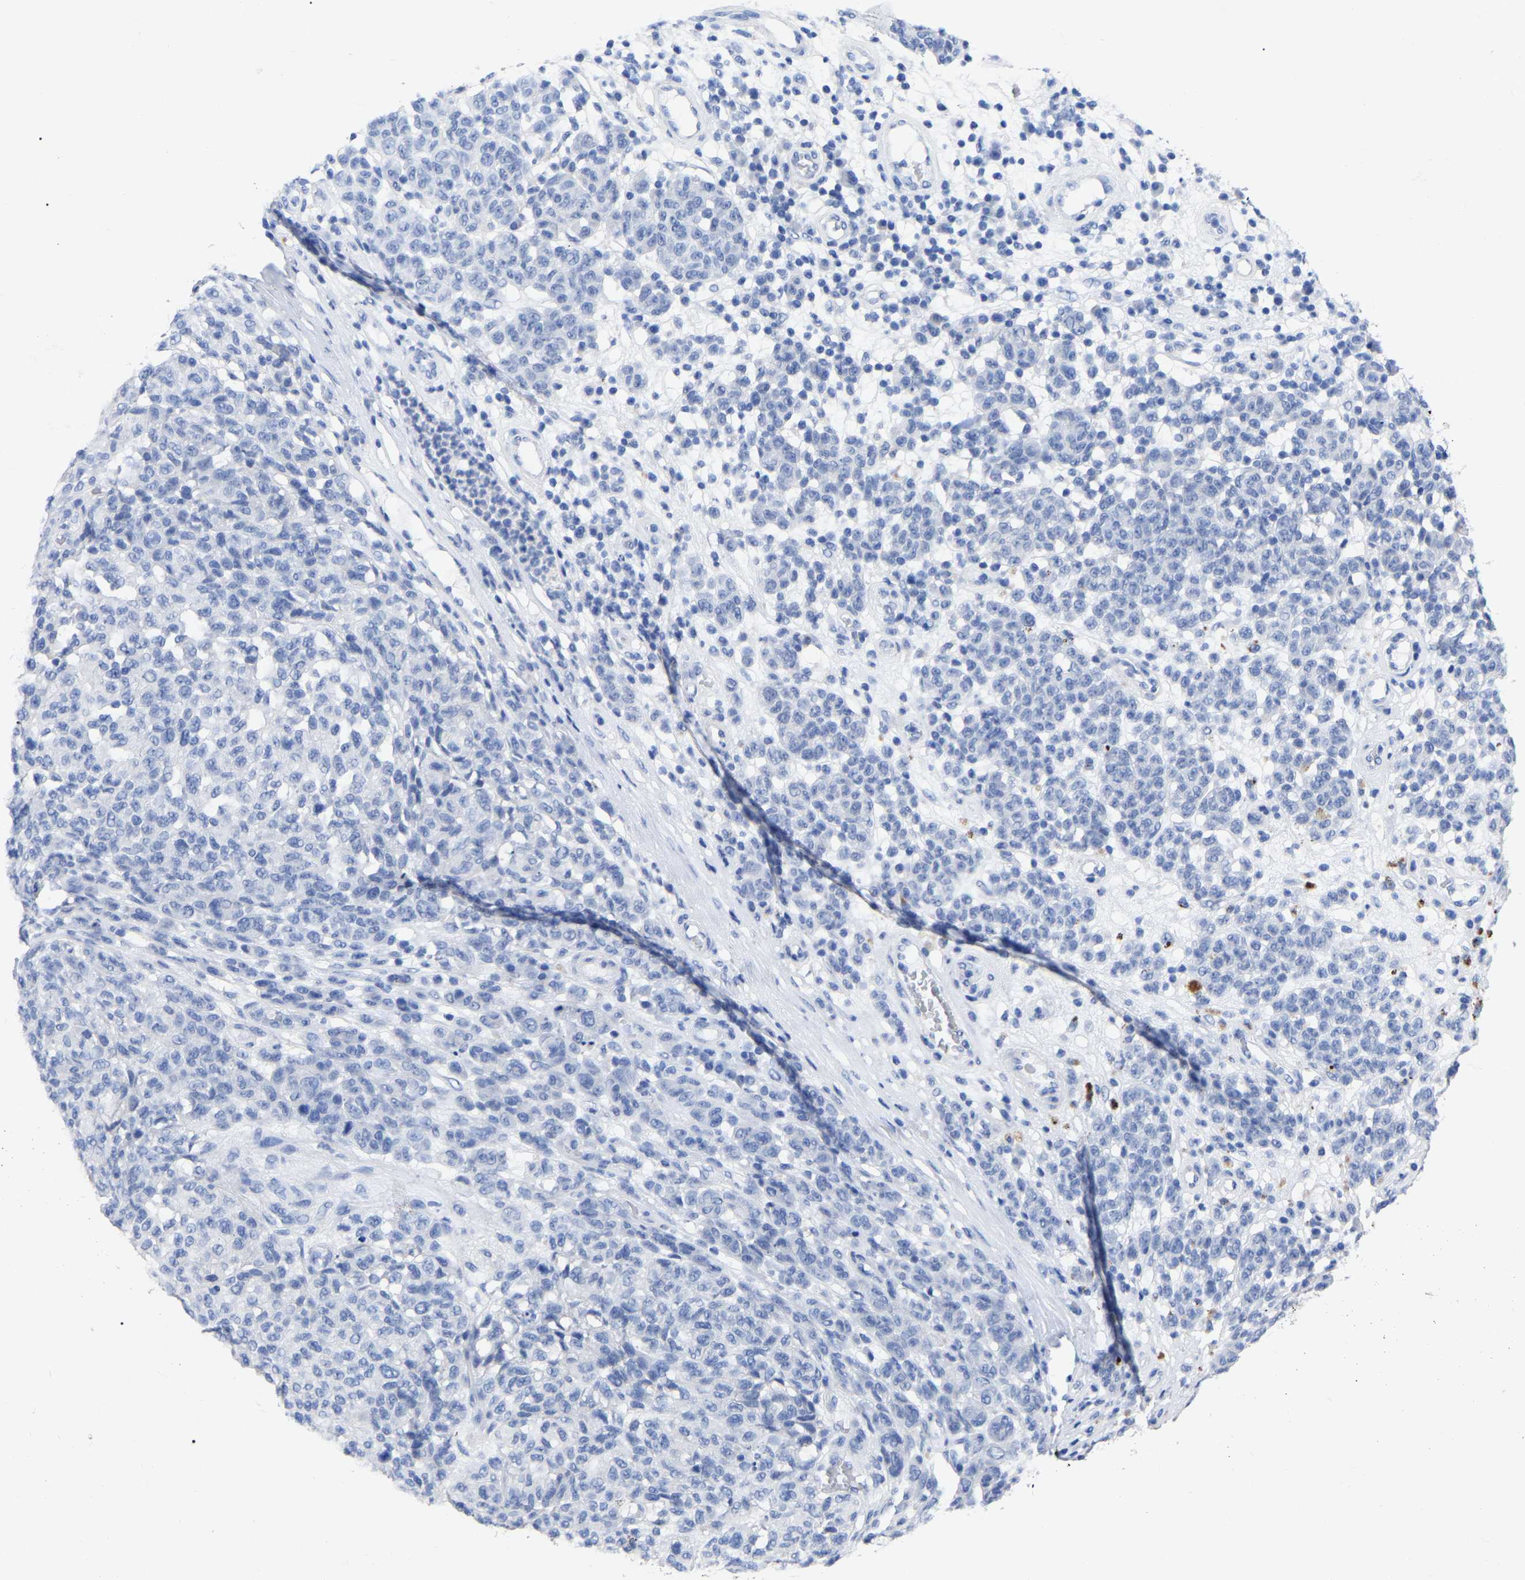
{"staining": {"intensity": "negative", "quantity": "none", "location": "none"}, "tissue": "melanoma", "cell_type": "Tumor cells", "image_type": "cancer", "snomed": [{"axis": "morphology", "description": "Malignant melanoma, NOS"}, {"axis": "topography", "description": "Skin"}], "caption": "The image displays no staining of tumor cells in melanoma. (IHC, brightfield microscopy, high magnification).", "gene": "ANXA13", "patient": {"sex": "male", "age": 59}}